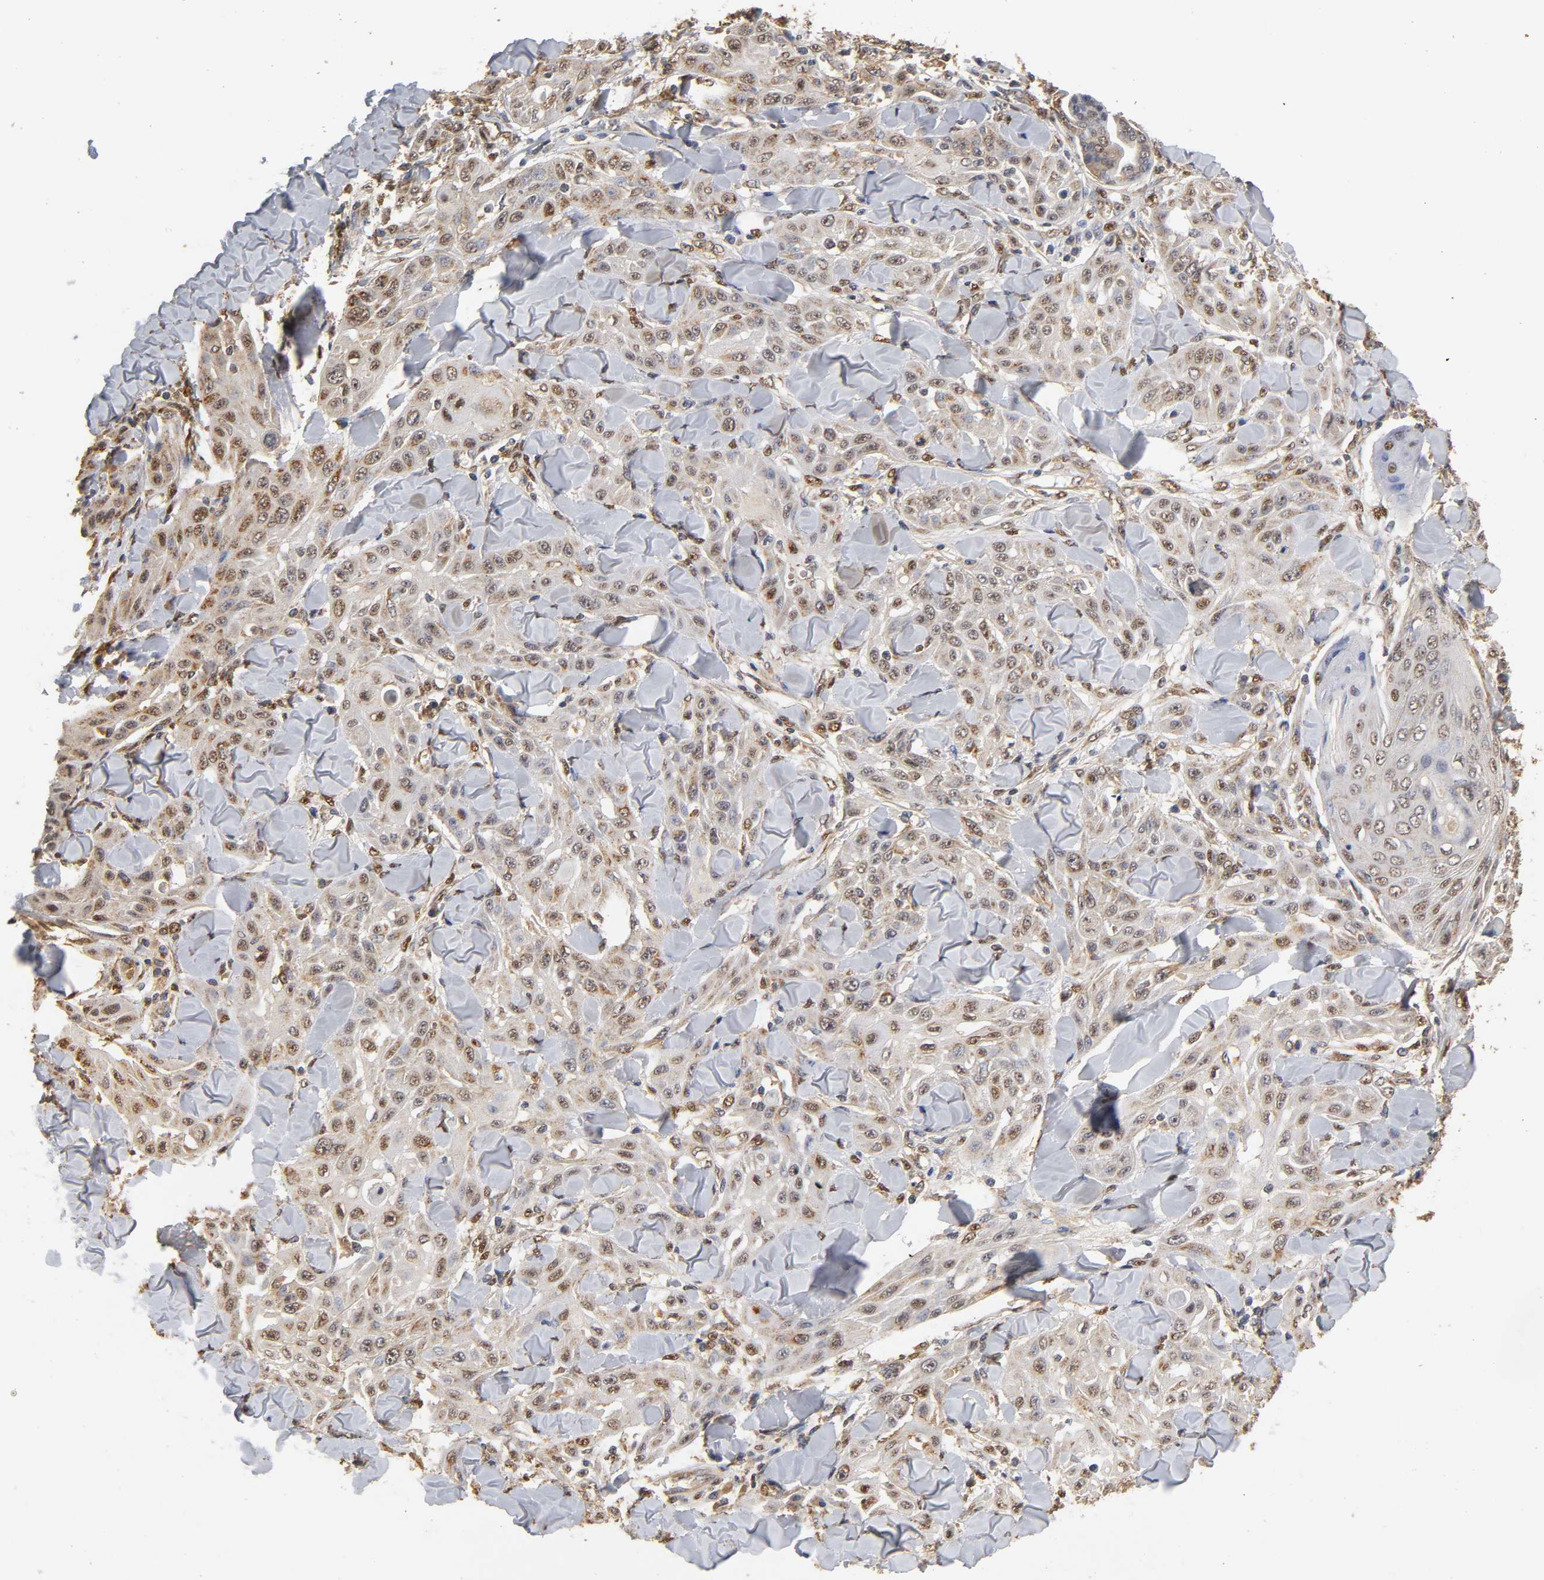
{"staining": {"intensity": "weak", "quantity": "25%-75%", "location": "cytoplasmic/membranous"}, "tissue": "skin cancer", "cell_type": "Tumor cells", "image_type": "cancer", "snomed": [{"axis": "morphology", "description": "Squamous cell carcinoma, NOS"}, {"axis": "topography", "description": "Skin"}], "caption": "High-power microscopy captured an immunohistochemistry photomicrograph of squamous cell carcinoma (skin), revealing weak cytoplasmic/membranous expression in approximately 25%-75% of tumor cells.", "gene": "PKN1", "patient": {"sex": "male", "age": 24}}